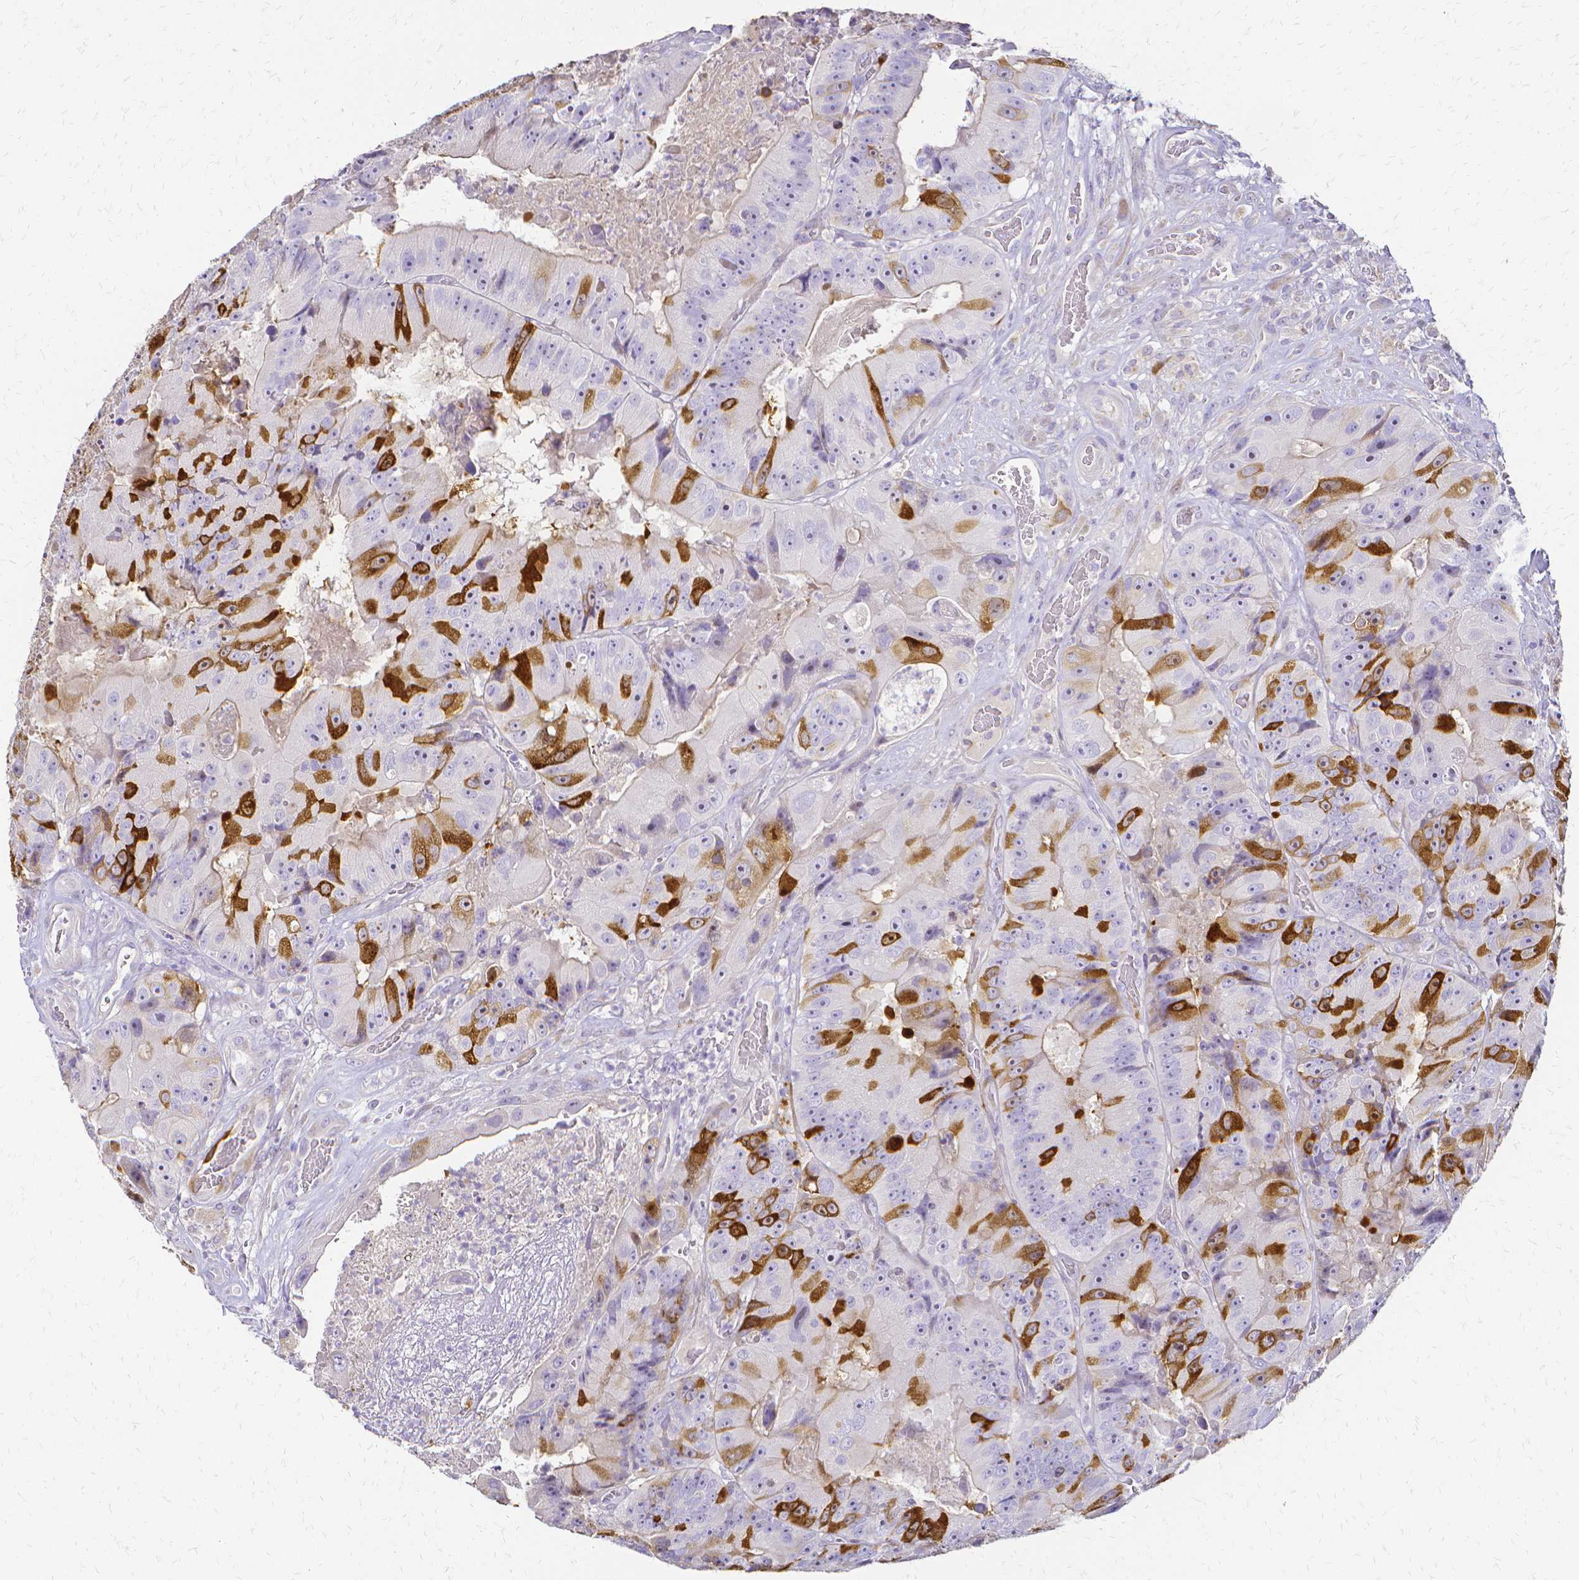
{"staining": {"intensity": "strong", "quantity": "<25%", "location": "cytoplasmic/membranous"}, "tissue": "colorectal cancer", "cell_type": "Tumor cells", "image_type": "cancer", "snomed": [{"axis": "morphology", "description": "Adenocarcinoma, NOS"}, {"axis": "topography", "description": "Colon"}], "caption": "The histopathology image reveals staining of adenocarcinoma (colorectal), revealing strong cytoplasmic/membranous protein staining (brown color) within tumor cells.", "gene": "CCNB1", "patient": {"sex": "female", "age": 86}}